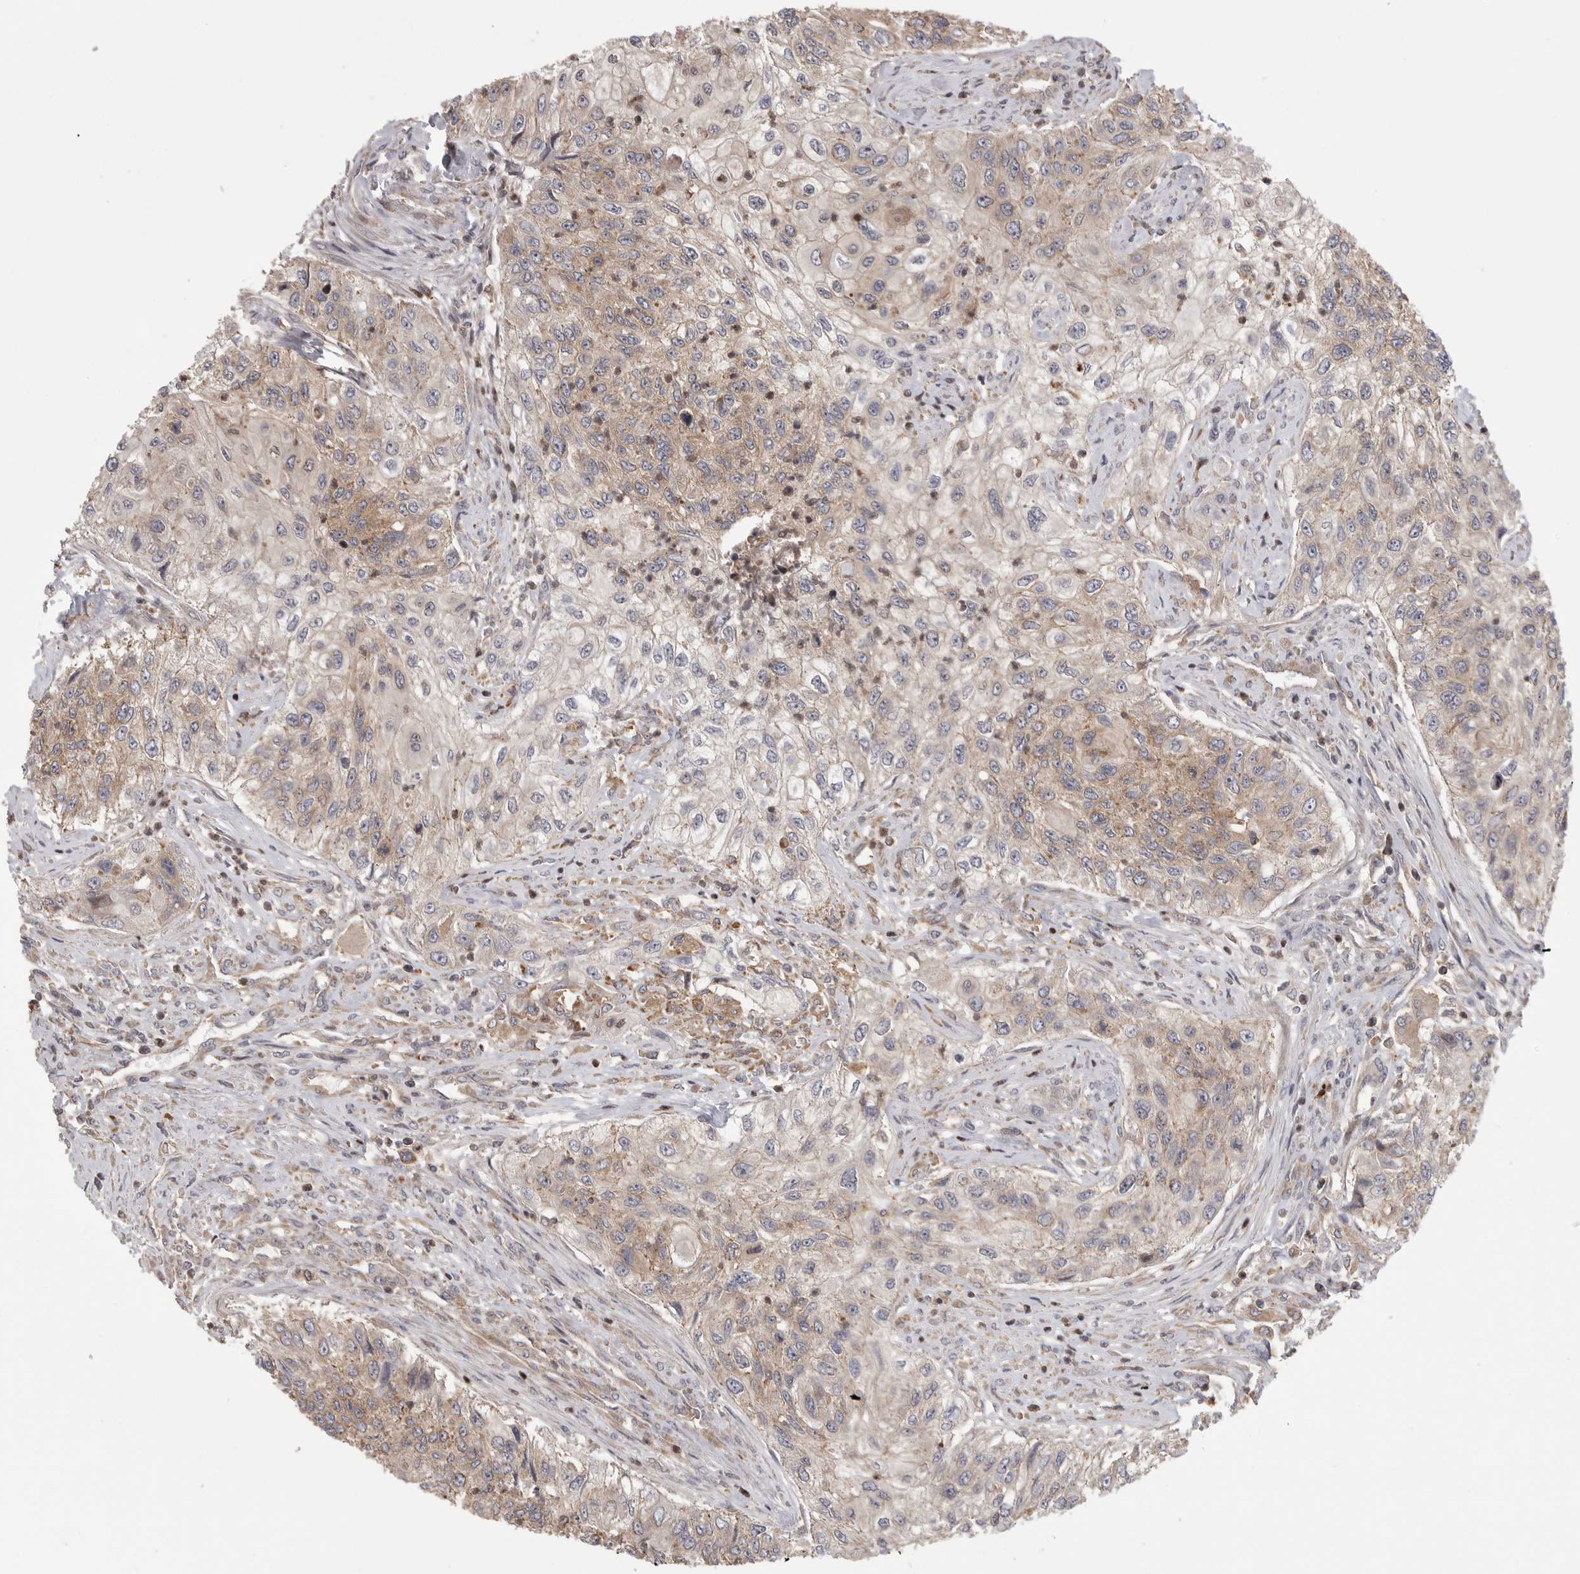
{"staining": {"intensity": "weak", "quantity": ">75%", "location": "cytoplasmic/membranous"}, "tissue": "urothelial cancer", "cell_type": "Tumor cells", "image_type": "cancer", "snomed": [{"axis": "morphology", "description": "Urothelial carcinoma, High grade"}, {"axis": "topography", "description": "Urinary bladder"}], "caption": "A histopathology image of urothelial carcinoma (high-grade) stained for a protein demonstrates weak cytoplasmic/membranous brown staining in tumor cells. (Brightfield microscopy of DAB IHC at high magnification).", "gene": "OXR1", "patient": {"sex": "female", "age": 60}}